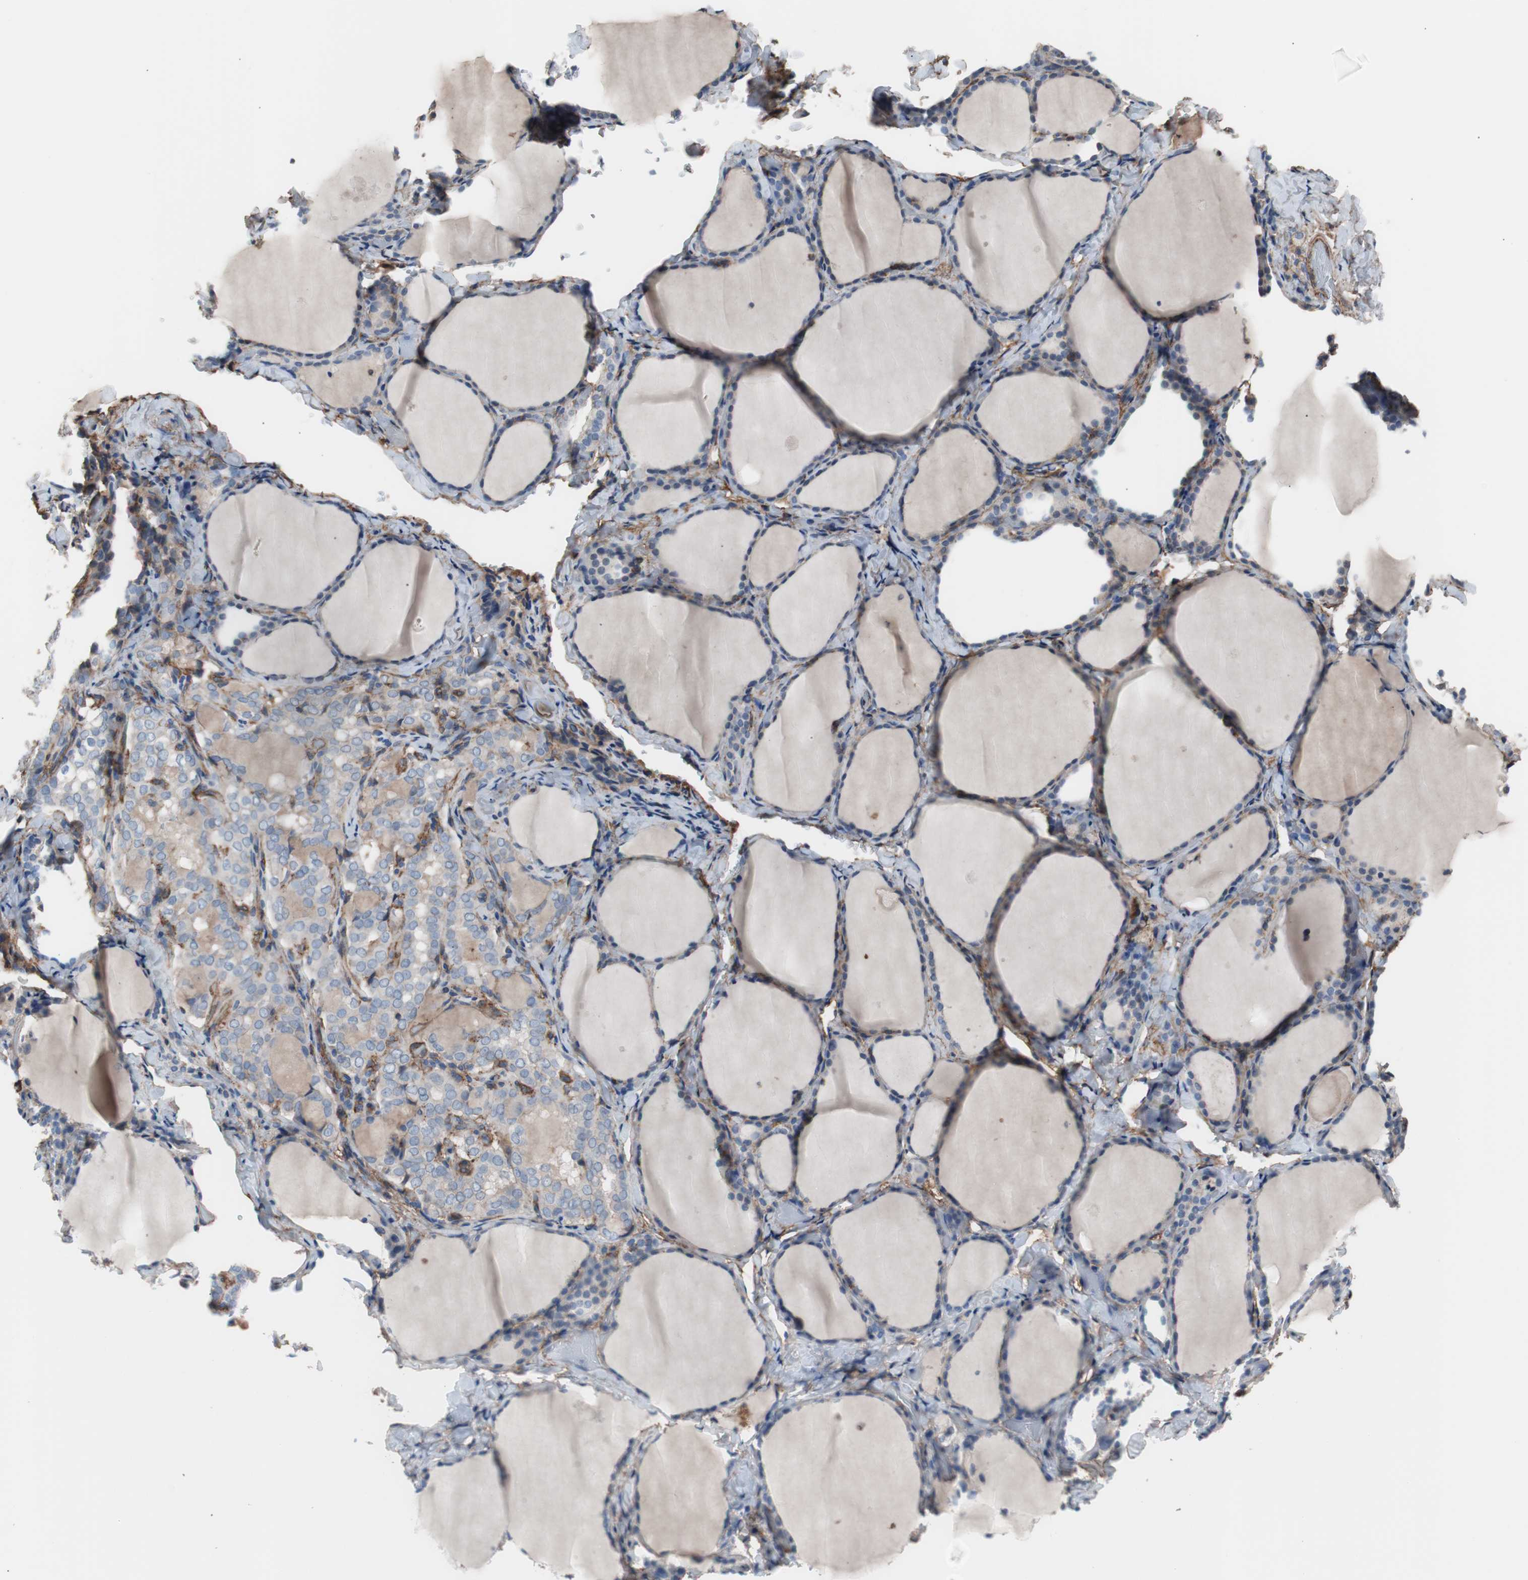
{"staining": {"intensity": "weak", "quantity": "25%-75%", "location": "cytoplasmic/membranous"}, "tissue": "thyroid gland", "cell_type": "Glandular cells", "image_type": "normal", "snomed": [{"axis": "morphology", "description": "Normal tissue, NOS"}, {"axis": "morphology", "description": "Papillary adenocarcinoma, NOS"}, {"axis": "topography", "description": "Thyroid gland"}], "caption": "Thyroid gland stained for a protein exhibits weak cytoplasmic/membranous positivity in glandular cells. The protein is shown in brown color, while the nuclei are stained blue.", "gene": "CD81", "patient": {"sex": "female", "age": 30}}